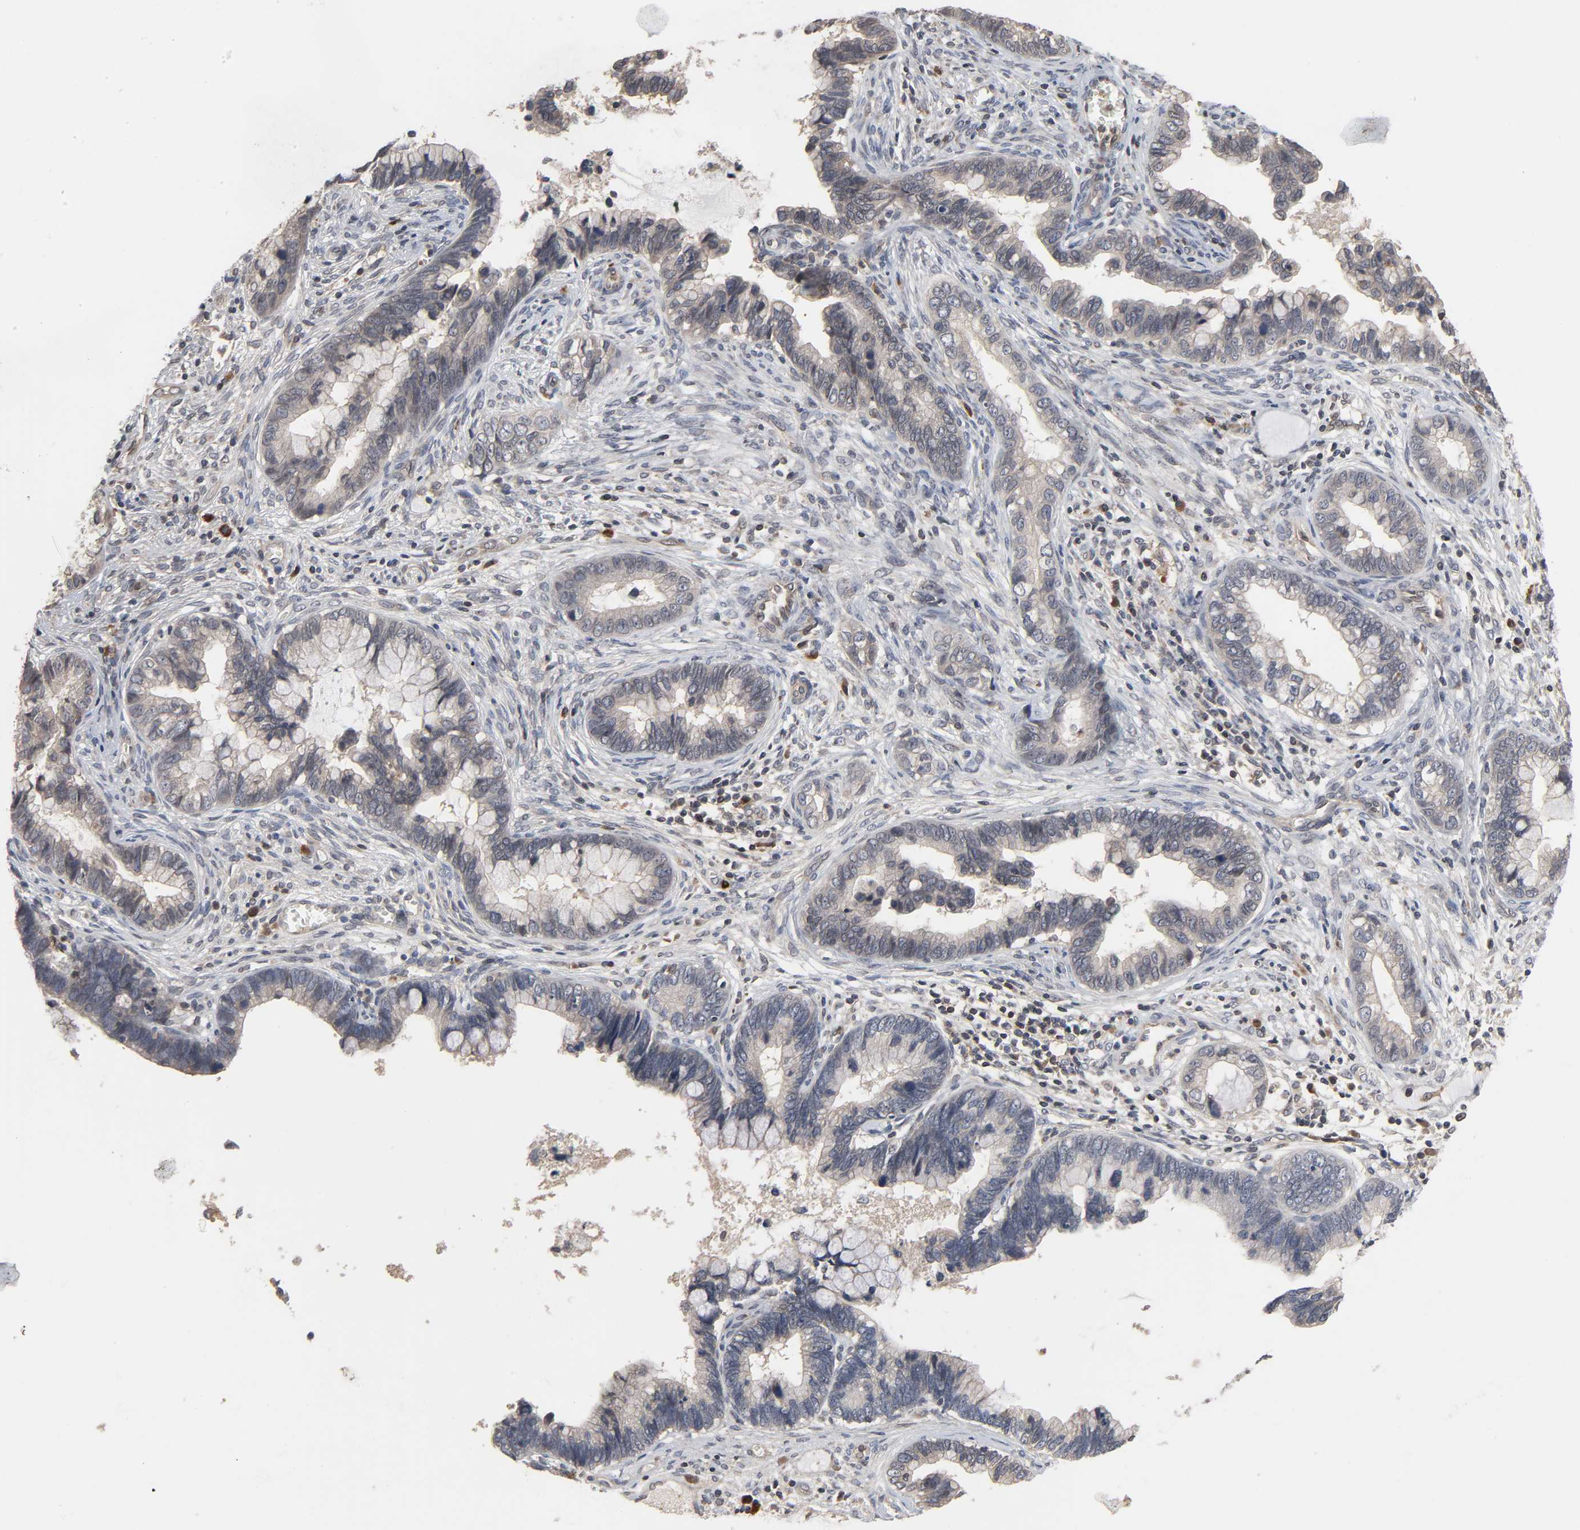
{"staining": {"intensity": "weak", "quantity": "25%-75%", "location": "cytoplasmic/membranous"}, "tissue": "cervical cancer", "cell_type": "Tumor cells", "image_type": "cancer", "snomed": [{"axis": "morphology", "description": "Adenocarcinoma, NOS"}, {"axis": "topography", "description": "Cervix"}], "caption": "There is low levels of weak cytoplasmic/membranous positivity in tumor cells of adenocarcinoma (cervical), as demonstrated by immunohistochemical staining (brown color).", "gene": "CCDC175", "patient": {"sex": "female", "age": 44}}